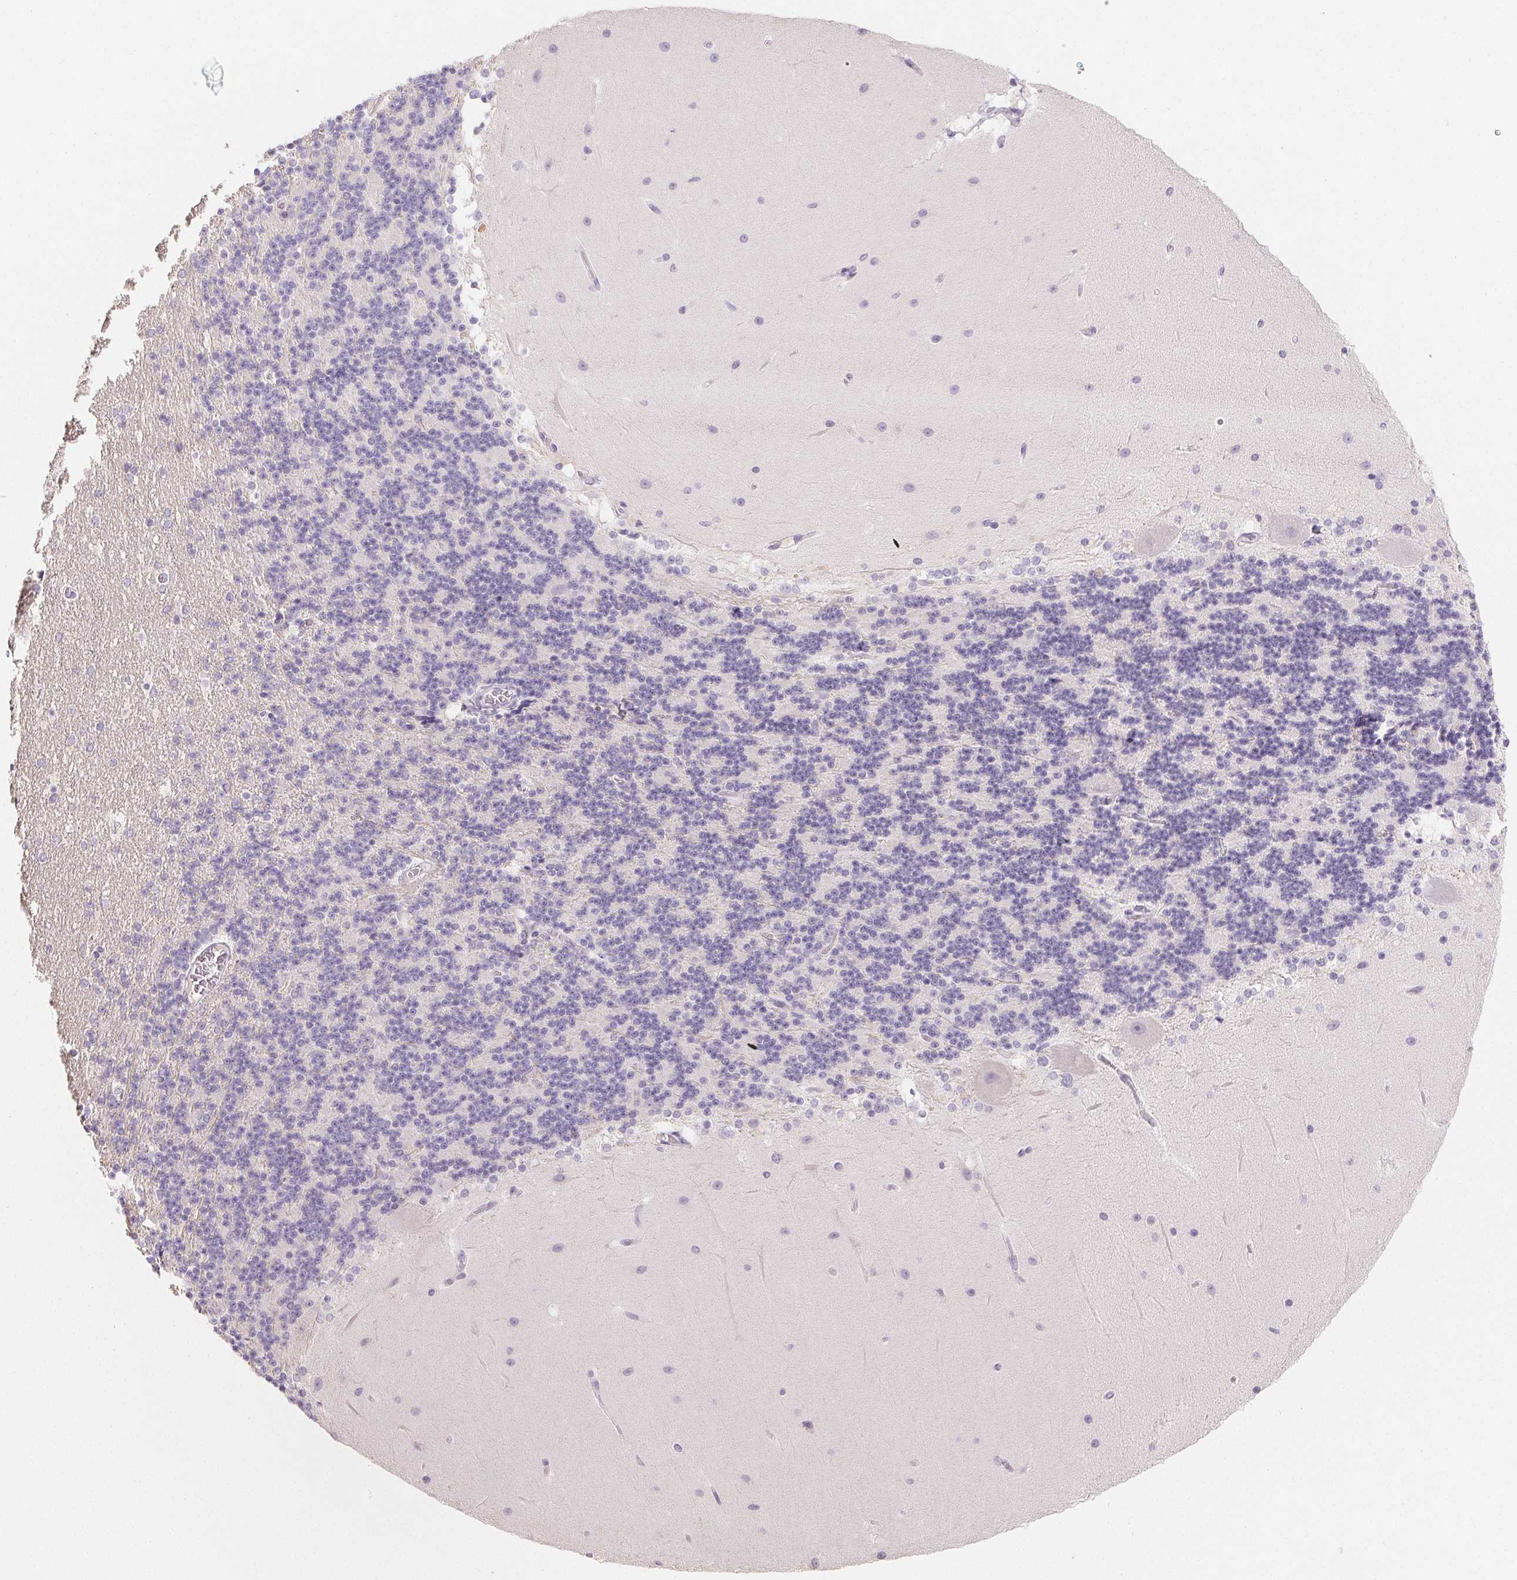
{"staining": {"intensity": "negative", "quantity": "none", "location": "none"}, "tissue": "cerebellum", "cell_type": "Cells in granular layer", "image_type": "normal", "snomed": [{"axis": "morphology", "description": "Normal tissue, NOS"}, {"axis": "topography", "description": "Cerebellum"}], "caption": "DAB (3,3'-diaminobenzidine) immunohistochemical staining of unremarkable human cerebellum shows no significant staining in cells in granular layer. Brightfield microscopy of immunohistochemistry (IHC) stained with DAB (brown) and hematoxylin (blue), captured at high magnification.", "gene": "MIOX", "patient": {"sex": "female", "age": 19}}